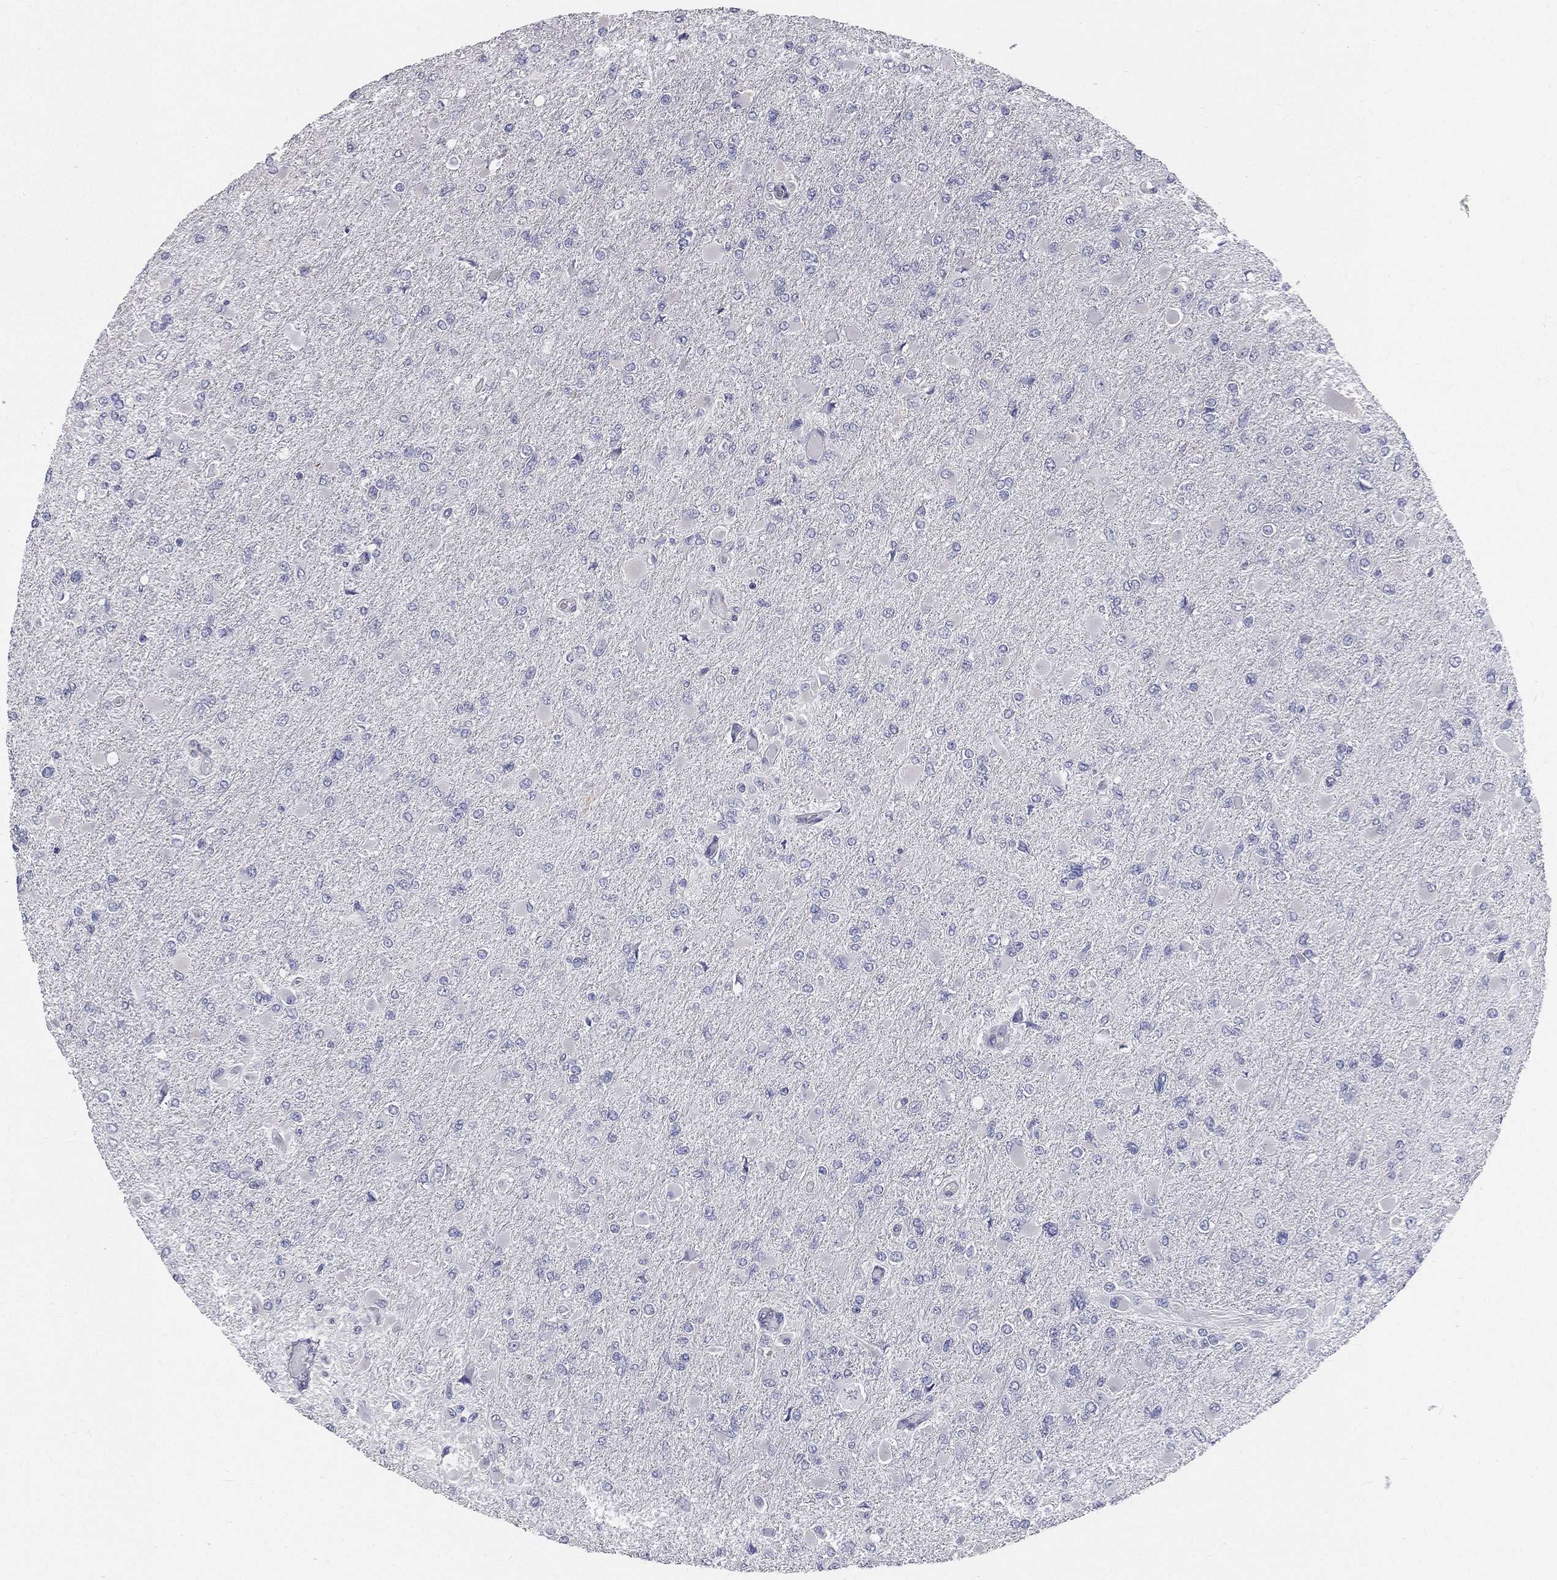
{"staining": {"intensity": "negative", "quantity": "none", "location": "none"}, "tissue": "glioma", "cell_type": "Tumor cells", "image_type": "cancer", "snomed": [{"axis": "morphology", "description": "Glioma, malignant, High grade"}, {"axis": "topography", "description": "Cerebral cortex"}], "caption": "Human malignant high-grade glioma stained for a protein using immunohistochemistry exhibits no positivity in tumor cells.", "gene": "MUC13", "patient": {"sex": "female", "age": 36}}